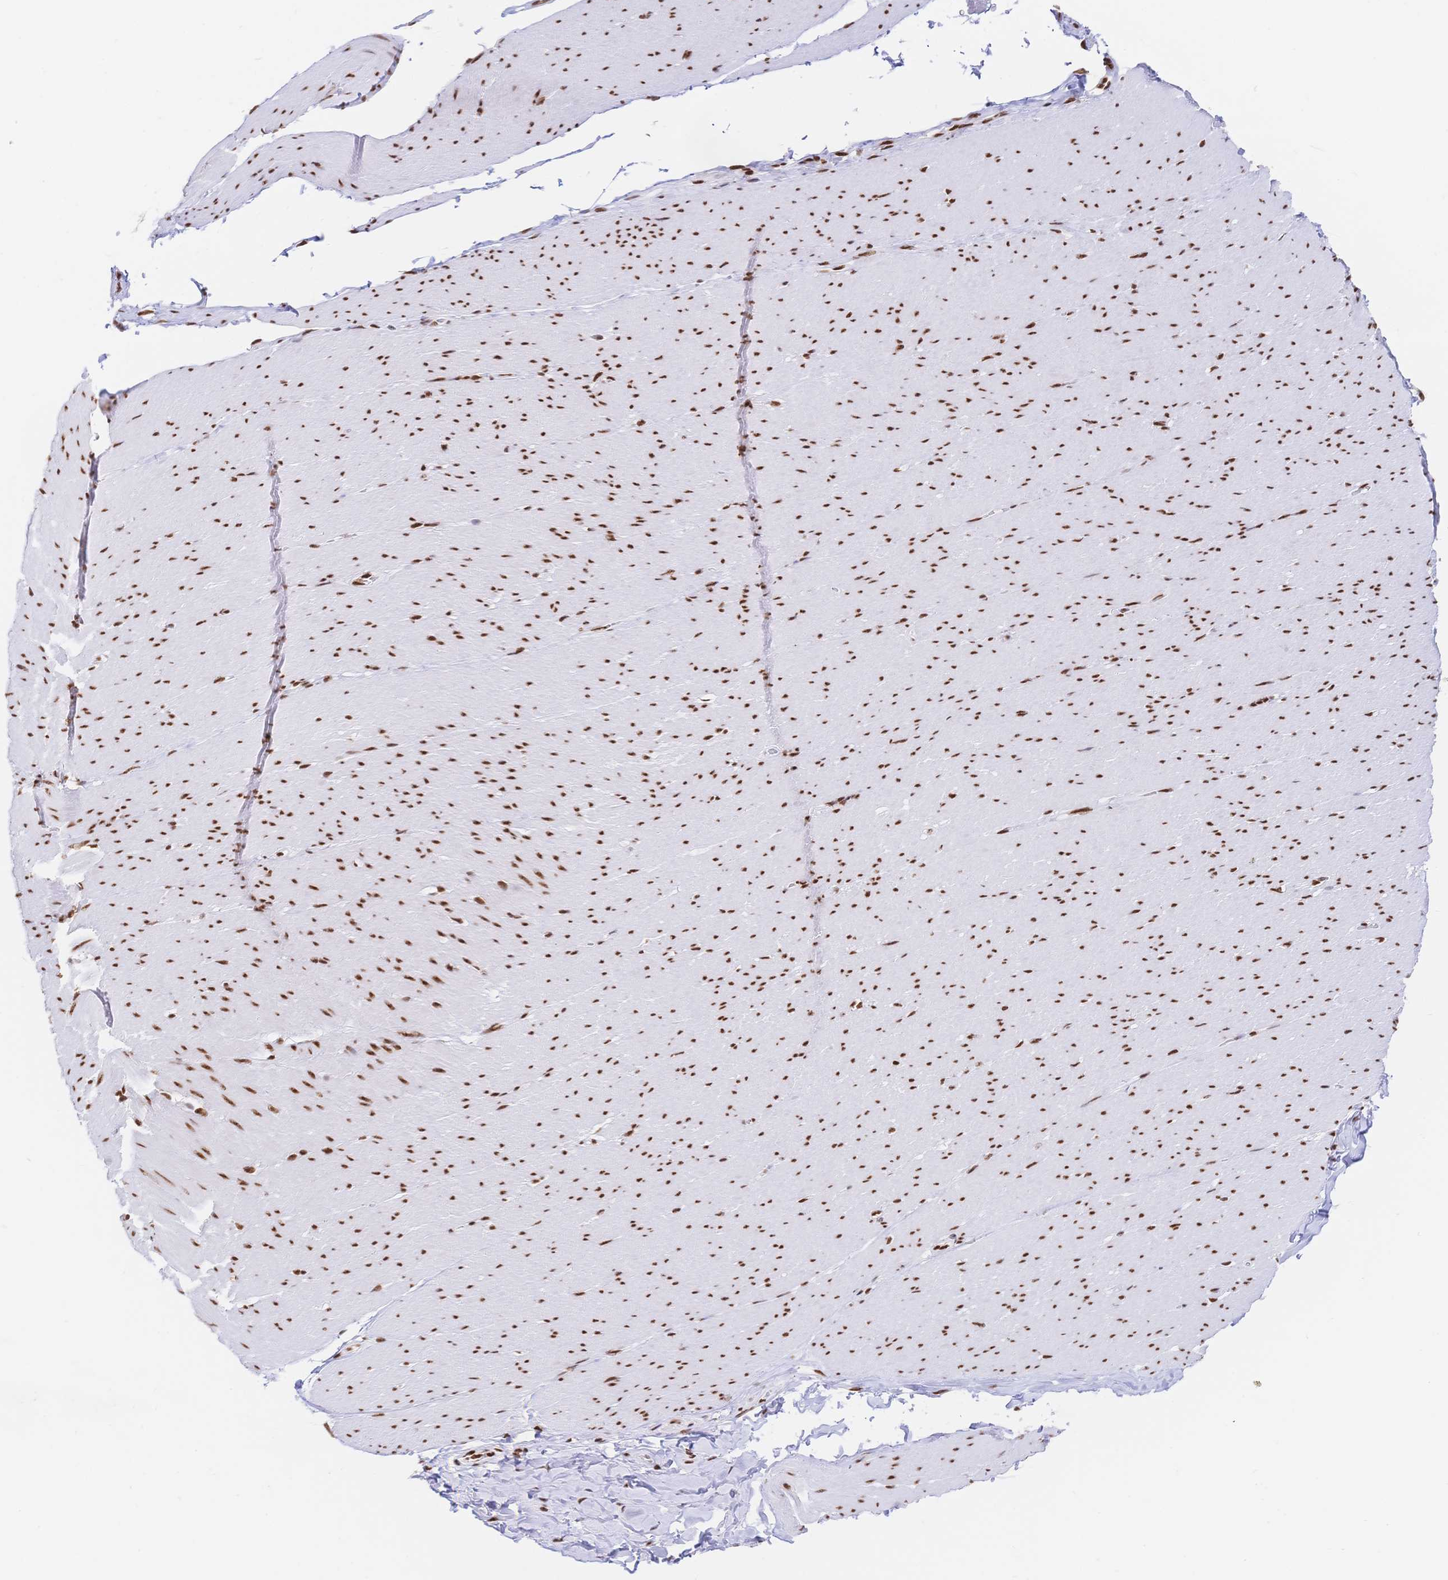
{"staining": {"intensity": "strong", "quantity": ">75%", "location": "nuclear"}, "tissue": "smooth muscle", "cell_type": "Smooth muscle cells", "image_type": "normal", "snomed": [{"axis": "morphology", "description": "Normal tissue, NOS"}, {"axis": "topography", "description": "Smooth muscle"}, {"axis": "topography", "description": "Rectum"}], "caption": "The histopathology image reveals immunohistochemical staining of benign smooth muscle. There is strong nuclear positivity is present in approximately >75% of smooth muscle cells. The staining is performed using DAB (3,3'-diaminobenzidine) brown chromogen to label protein expression. The nuclei are counter-stained blue using hematoxylin.", "gene": "SRSF1", "patient": {"sex": "male", "age": 53}}